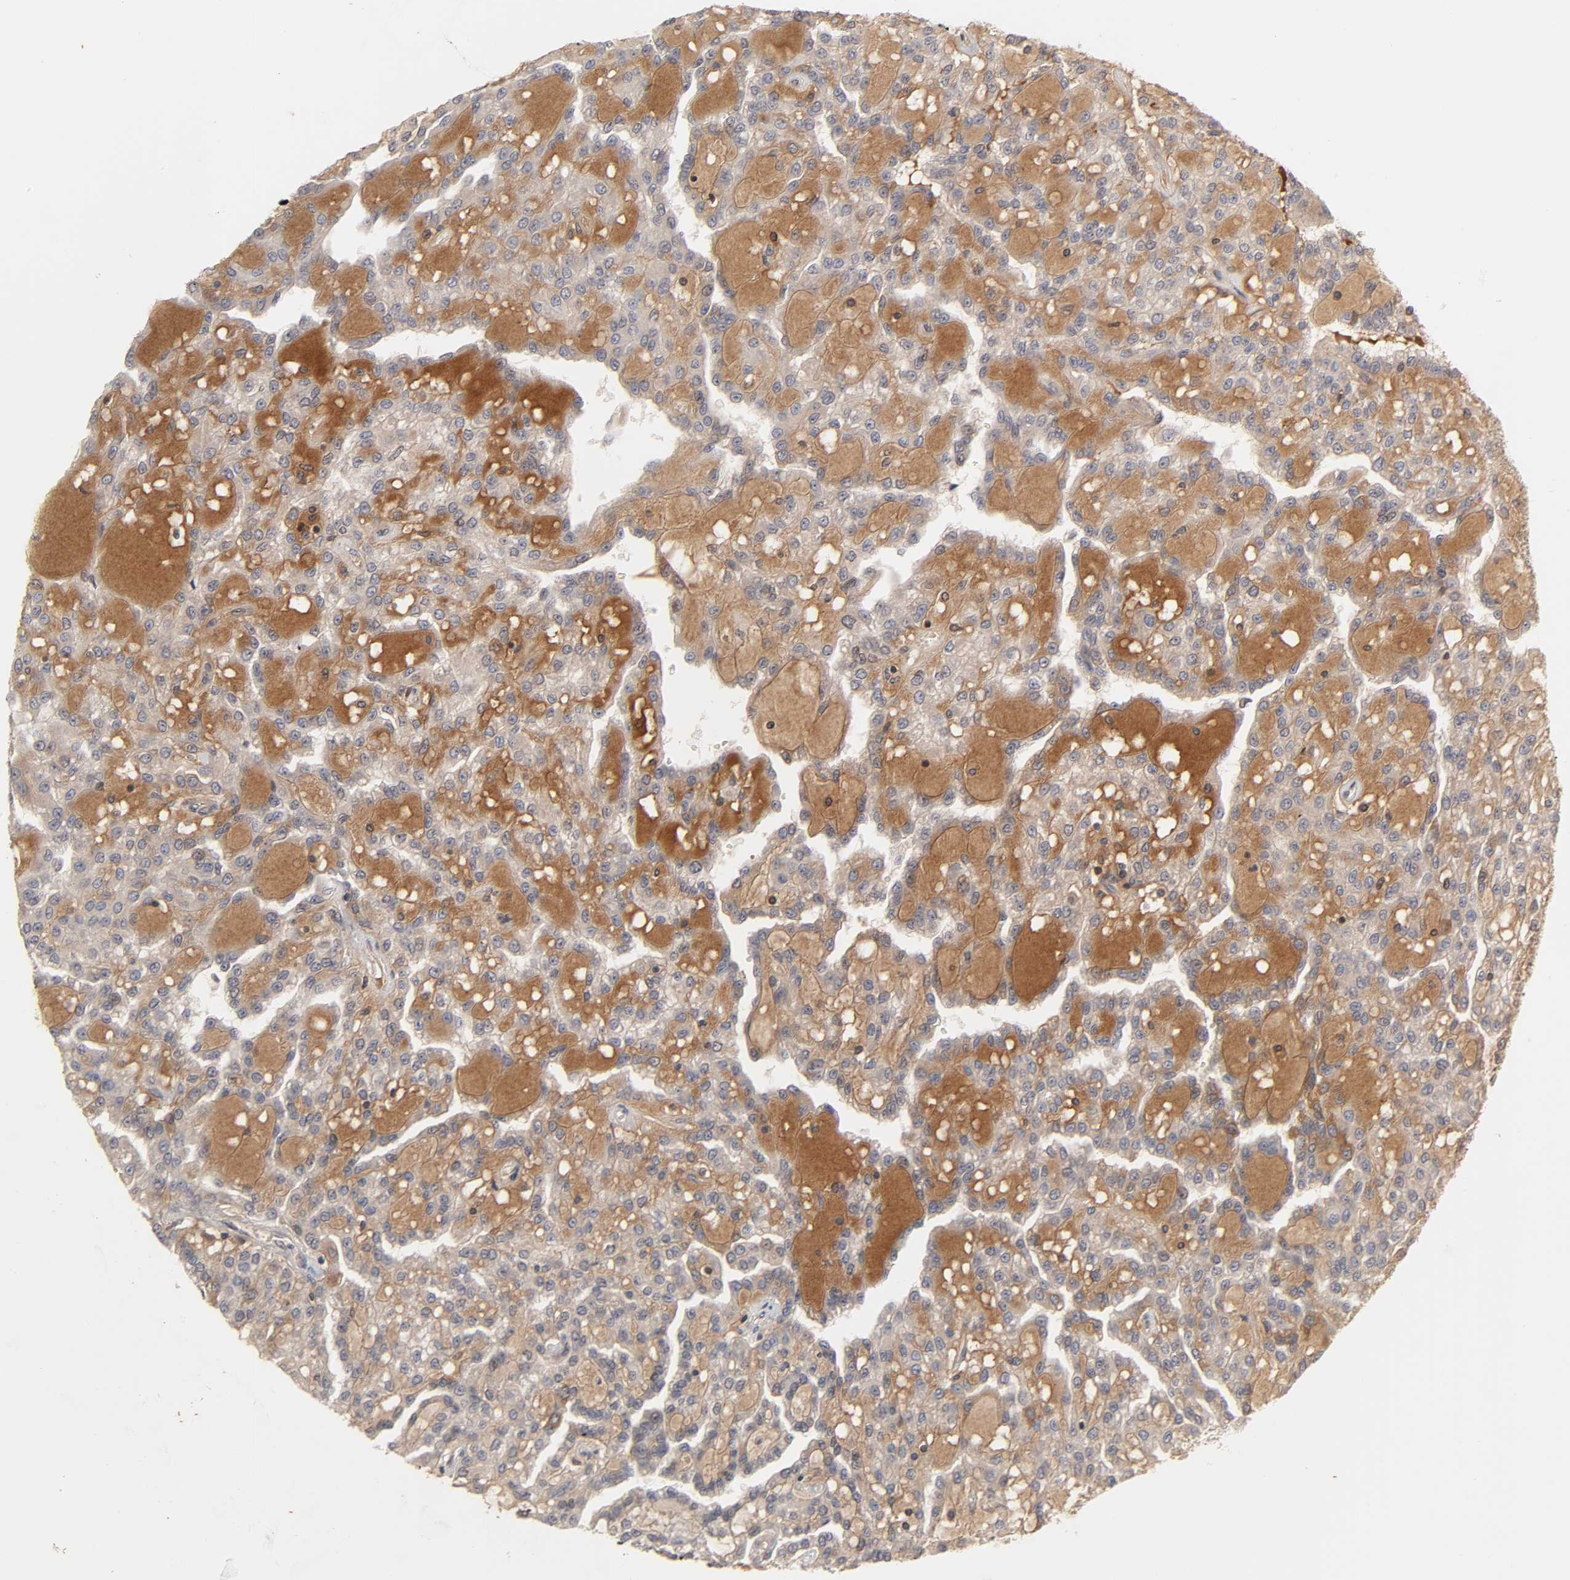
{"staining": {"intensity": "strong", "quantity": ">75%", "location": "cytoplasmic/membranous"}, "tissue": "renal cancer", "cell_type": "Tumor cells", "image_type": "cancer", "snomed": [{"axis": "morphology", "description": "Adenocarcinoma, NOS"}, {"axis": "topography", "description": "Kidney"}], "caption": "IHC photomicrograph of renal cancer (adenocarcinoma) stained for a protein (brown), which displays high levels of strong cytoplasmic/membranous staining in about >75% of tumor cells.", "gene": "CPN2", "patient": {"sex": "male", "age": 63}}